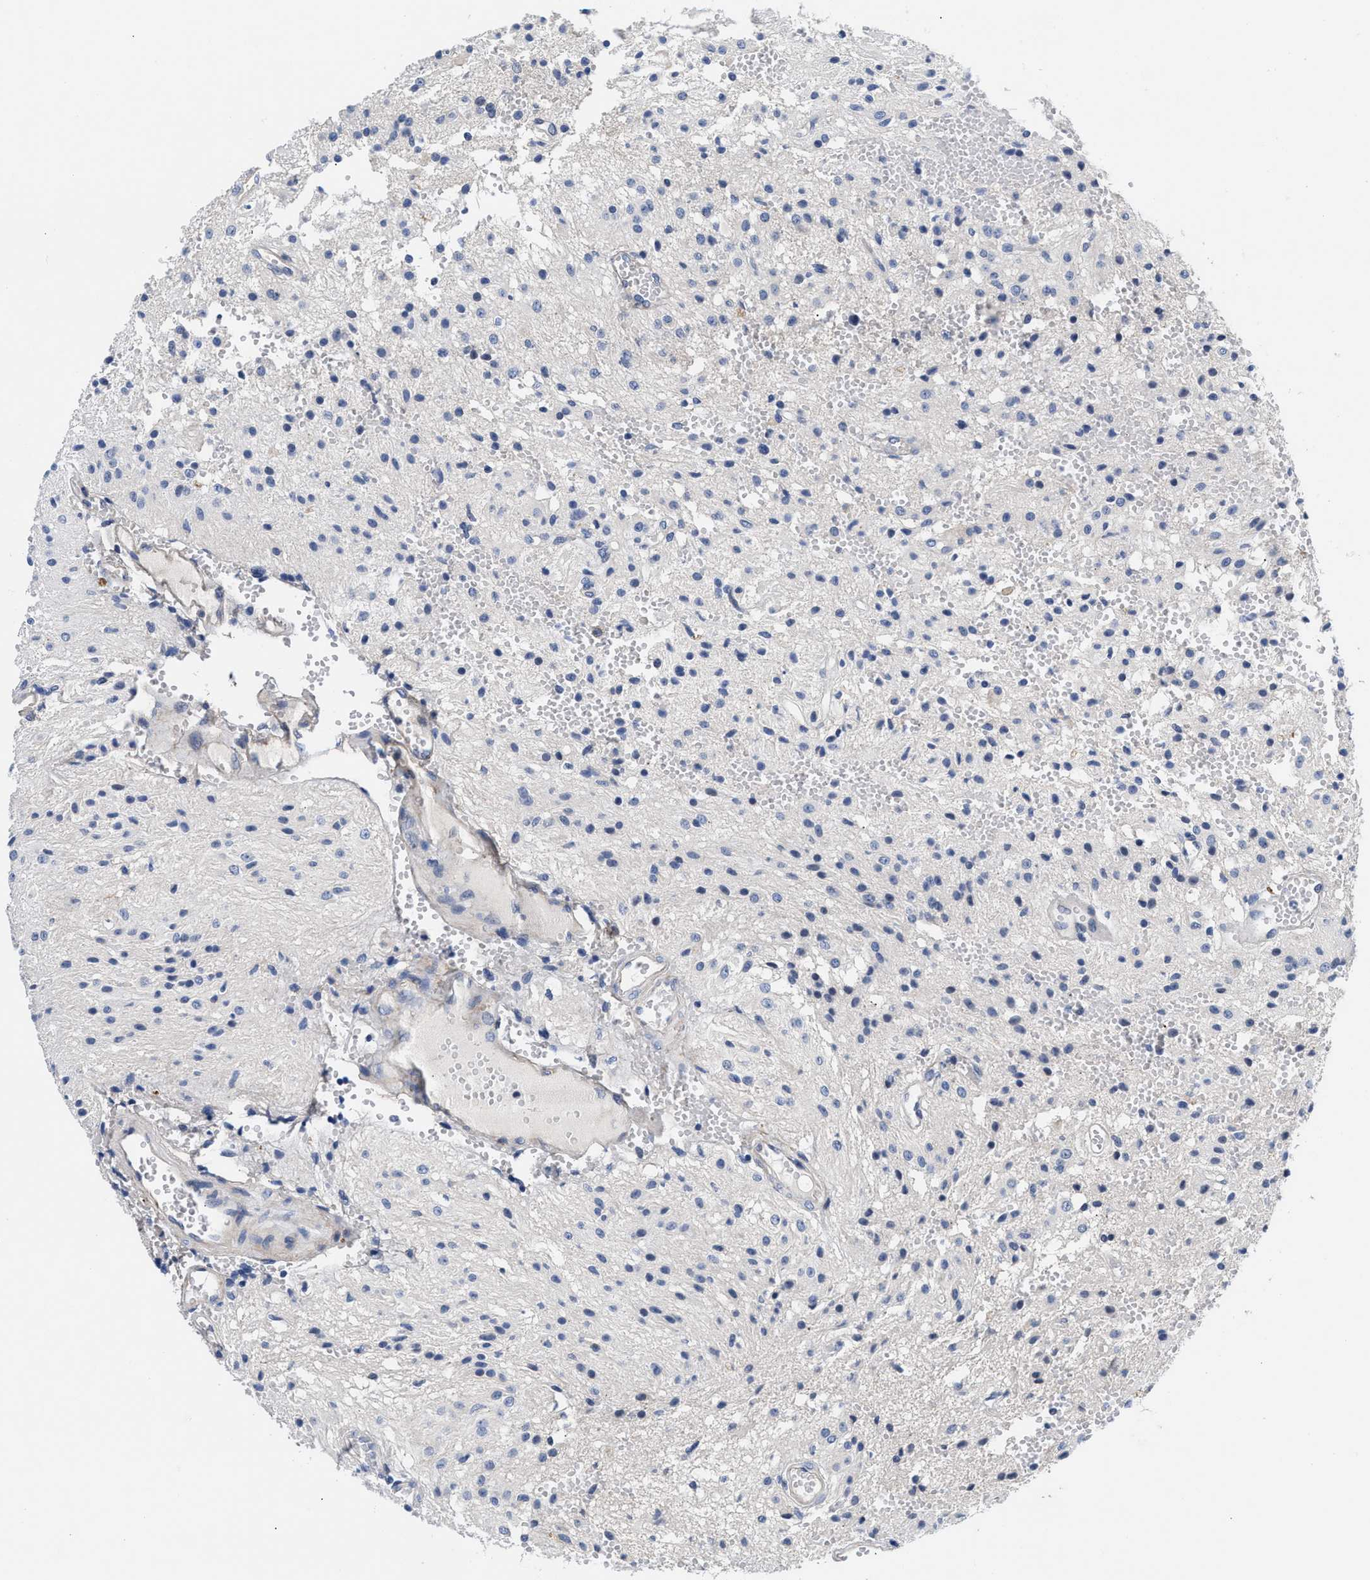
{"staining": {"intensity": "negative", "quantity": "none", "location": "none"}, "tissue": "glioma", "cell_type": "Tumor cells", "image_type": "cancer", "snomed": [{"axis": "morphology", "description": "Glioma, malignant, High grade"}, {"axis": "topography", "description": "Brain"}], "caption": "Immunohistochemistry photomicrograph of glioma stained for a protein (brown), which displays no expression in tumor cells.", "gene": "ACTL7B", "patient": {"sex": "female", "age": 59}}